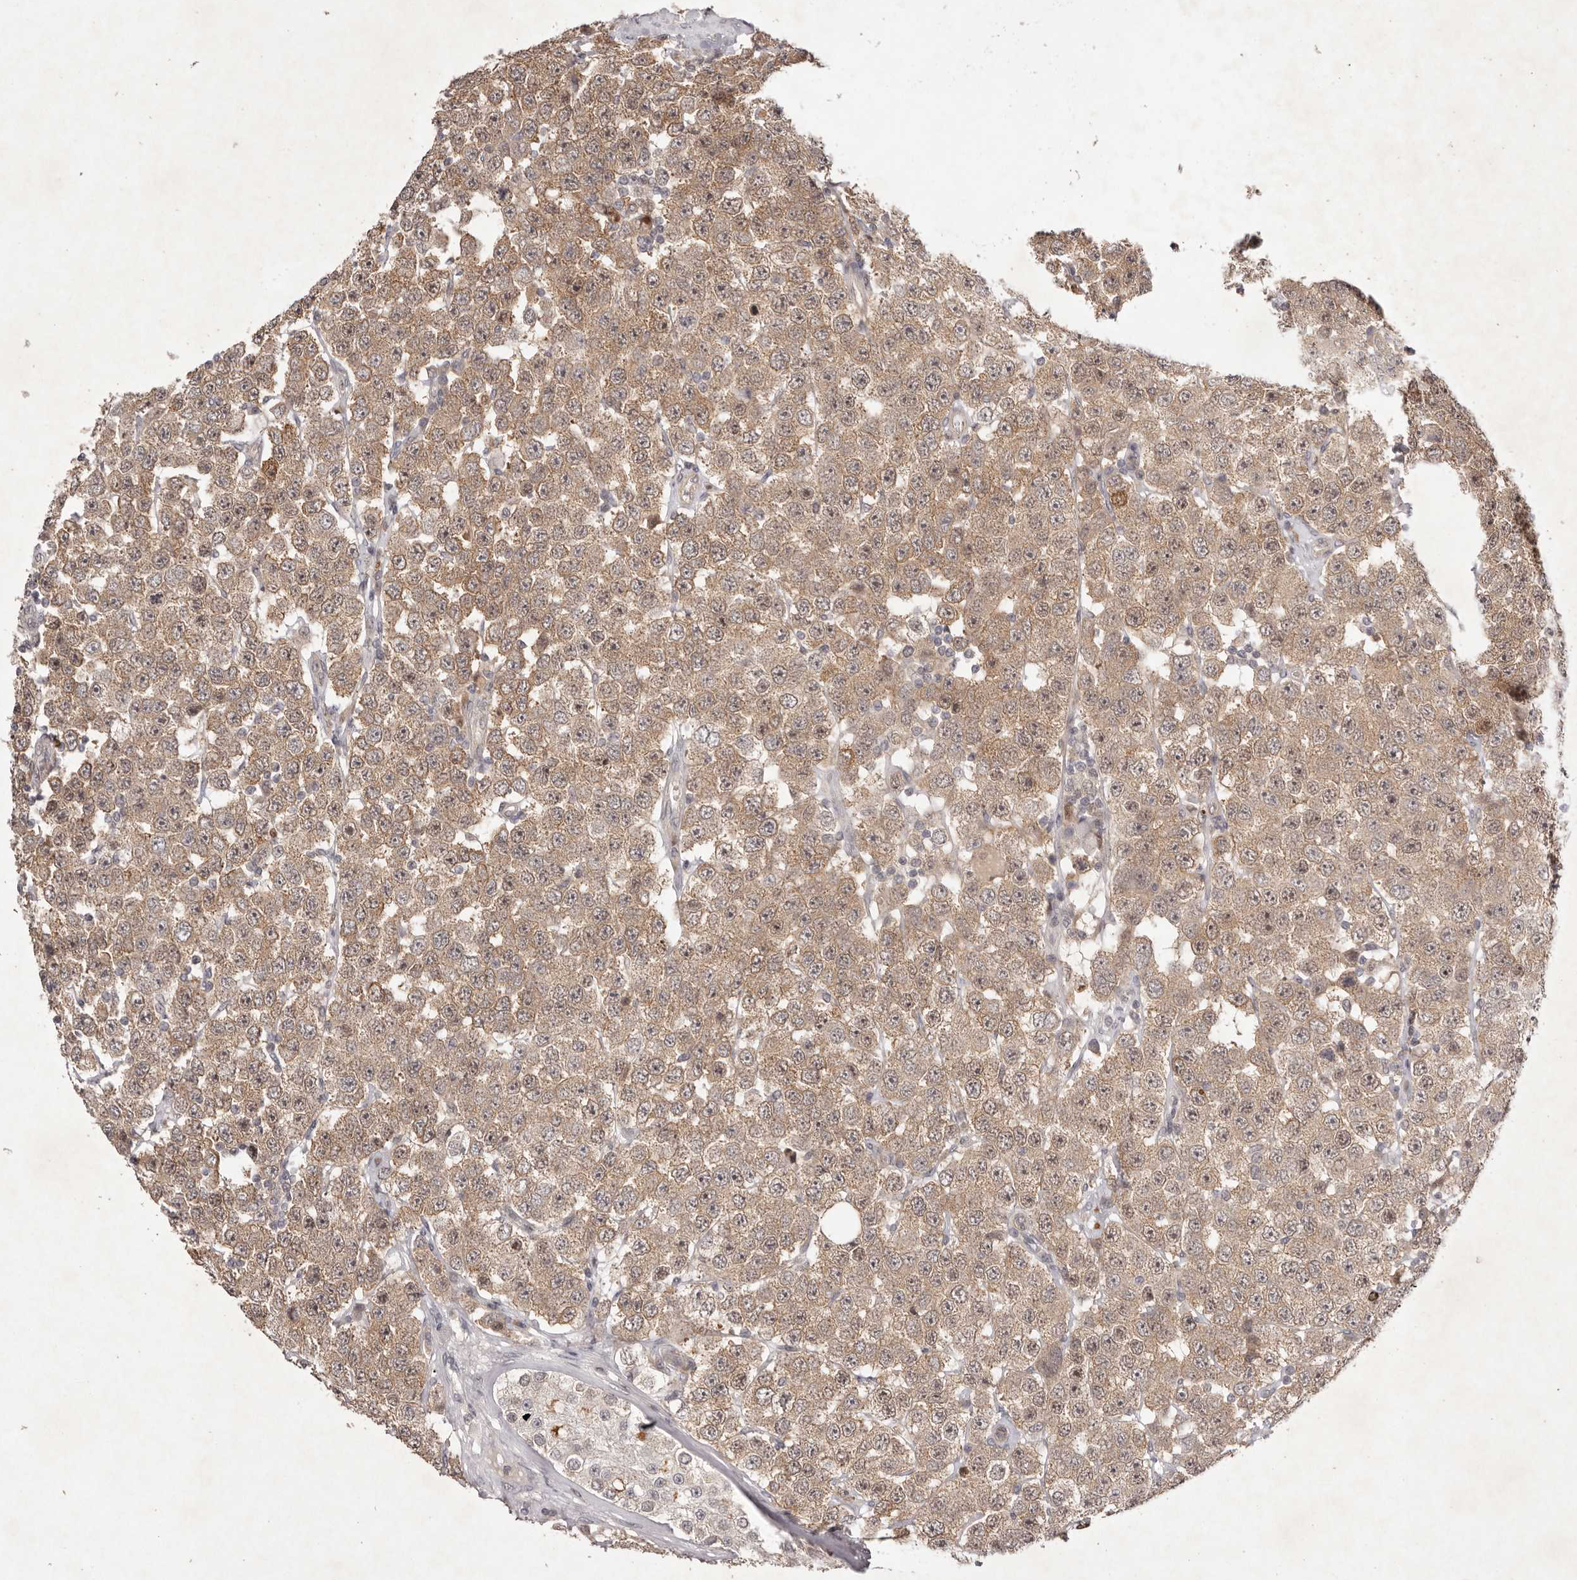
{"staining": {"intensity": "moderate", "quantity": ">75%", "location": "cytoplasmic/membranous"}, "tissue": "testis cancer", "cell_type": "Tumor cells", "image_type": "cancer", "snomed": [{"axis": "morphology", "description": "Seminoma, NOS"}, {"axis": "topography", "description": "Testis"}], "caption": "Immunohistochemistry image of testis cancer (seminoma) stained for a protein (brown), which exhibits medium levels of moderate cytoplasmic/membranous positivity in approximately >75% of tumor cells.", "gene": "BUD31", "patient": {"sex": "male", "age": 28}}